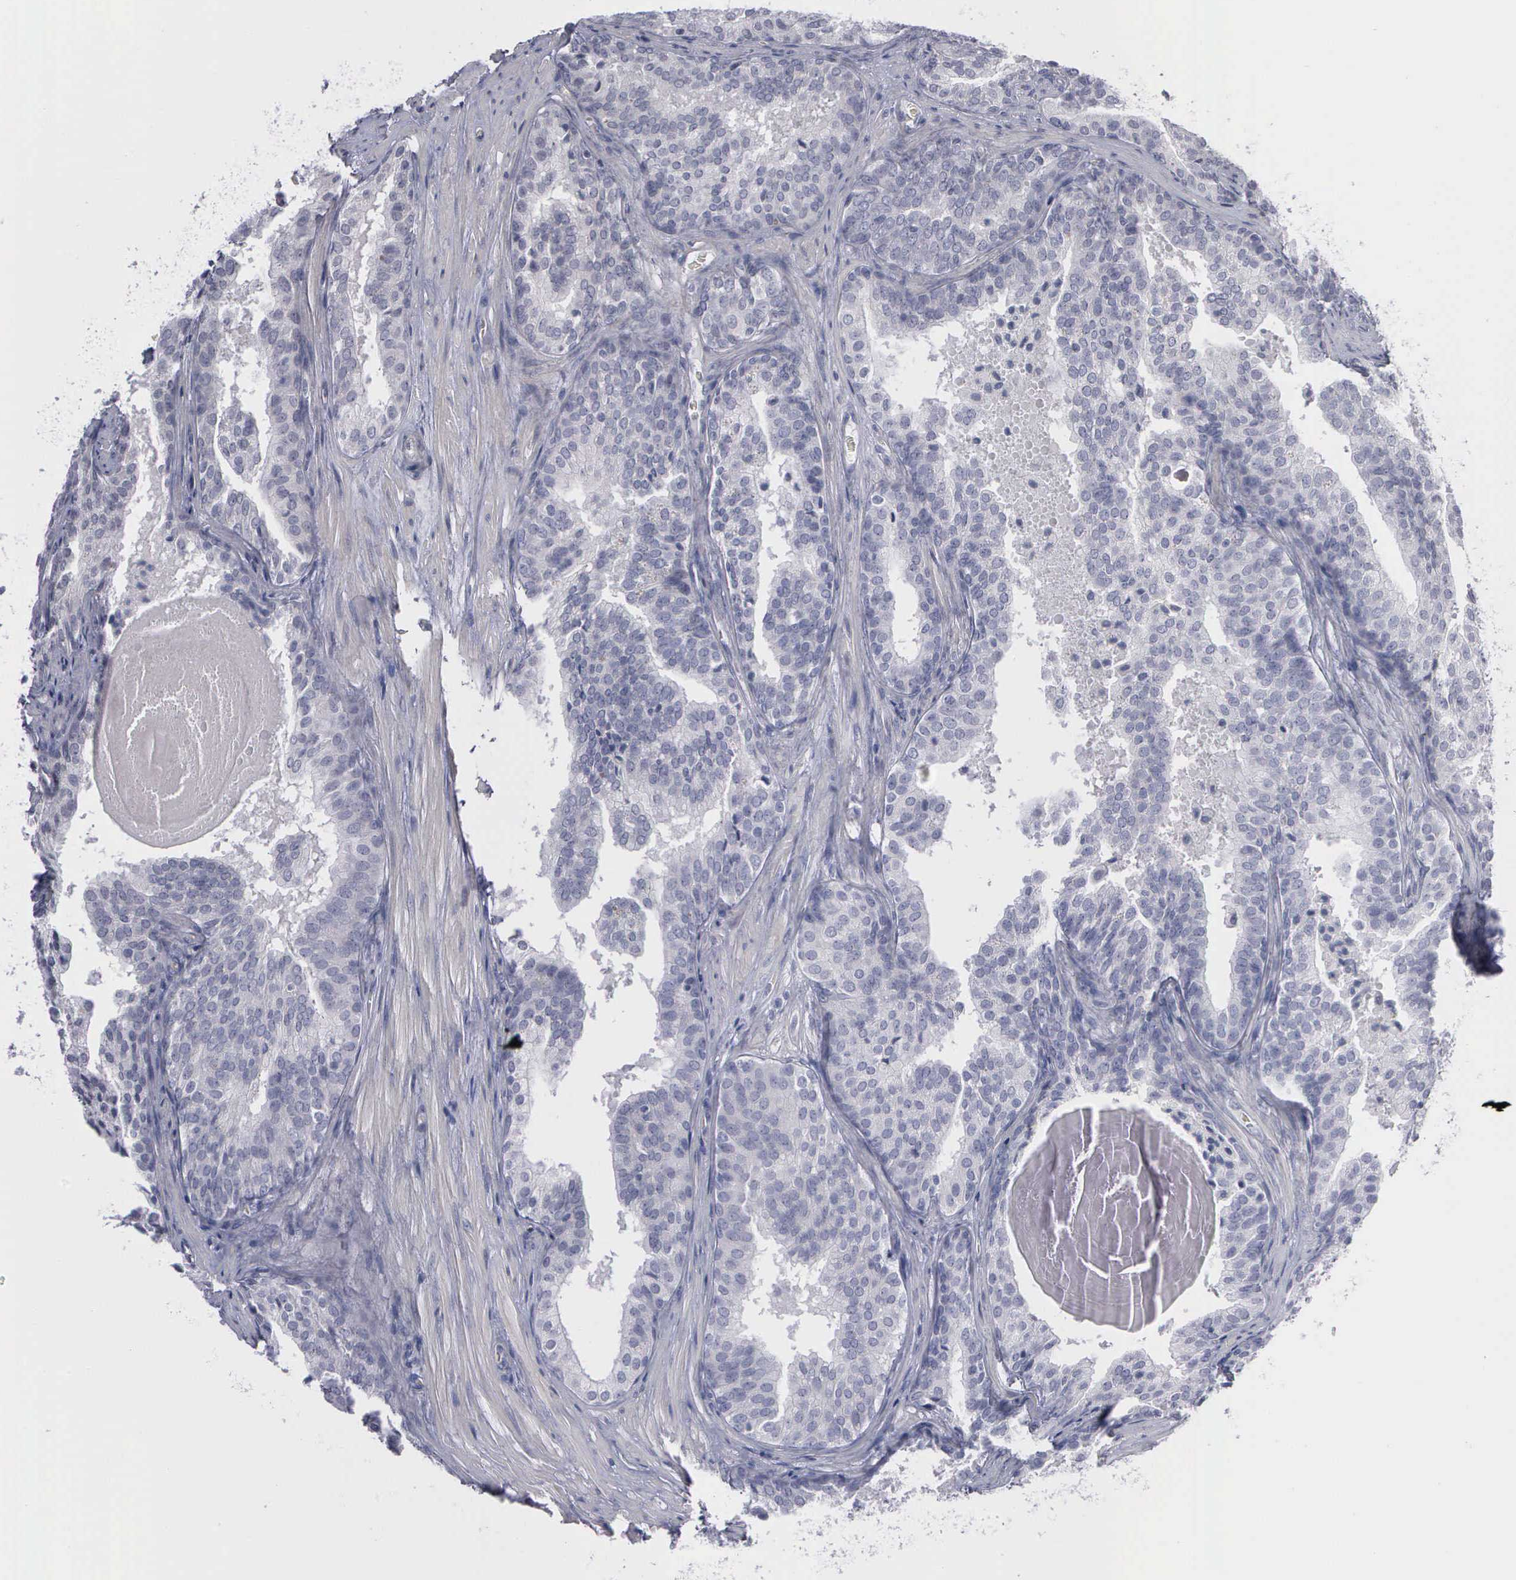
{"staining": {"intensity": "negative", "quantity": "none", "location": "none"}, "tissue": "prostate cancer", "cell_type": "Tumor cells", "image_type": "cancer", "snomed": [{"axis": "morphology", "description": "Adenocarcinoma, Low grade"}, {"axis": "topography", "description": "Prostate"}], "caption": "An image of prostate low-grade adenocarcinoma stained for a protein demonstrates no brown staining in tumor cells. The staining was performed using DAB to visualize the protein expression in brown, while the nuclei were stained in blue with hematoxylin (Magnification: 20x).", "gene": "MMP9", "patient": {"sex": "male", "age": 69}}